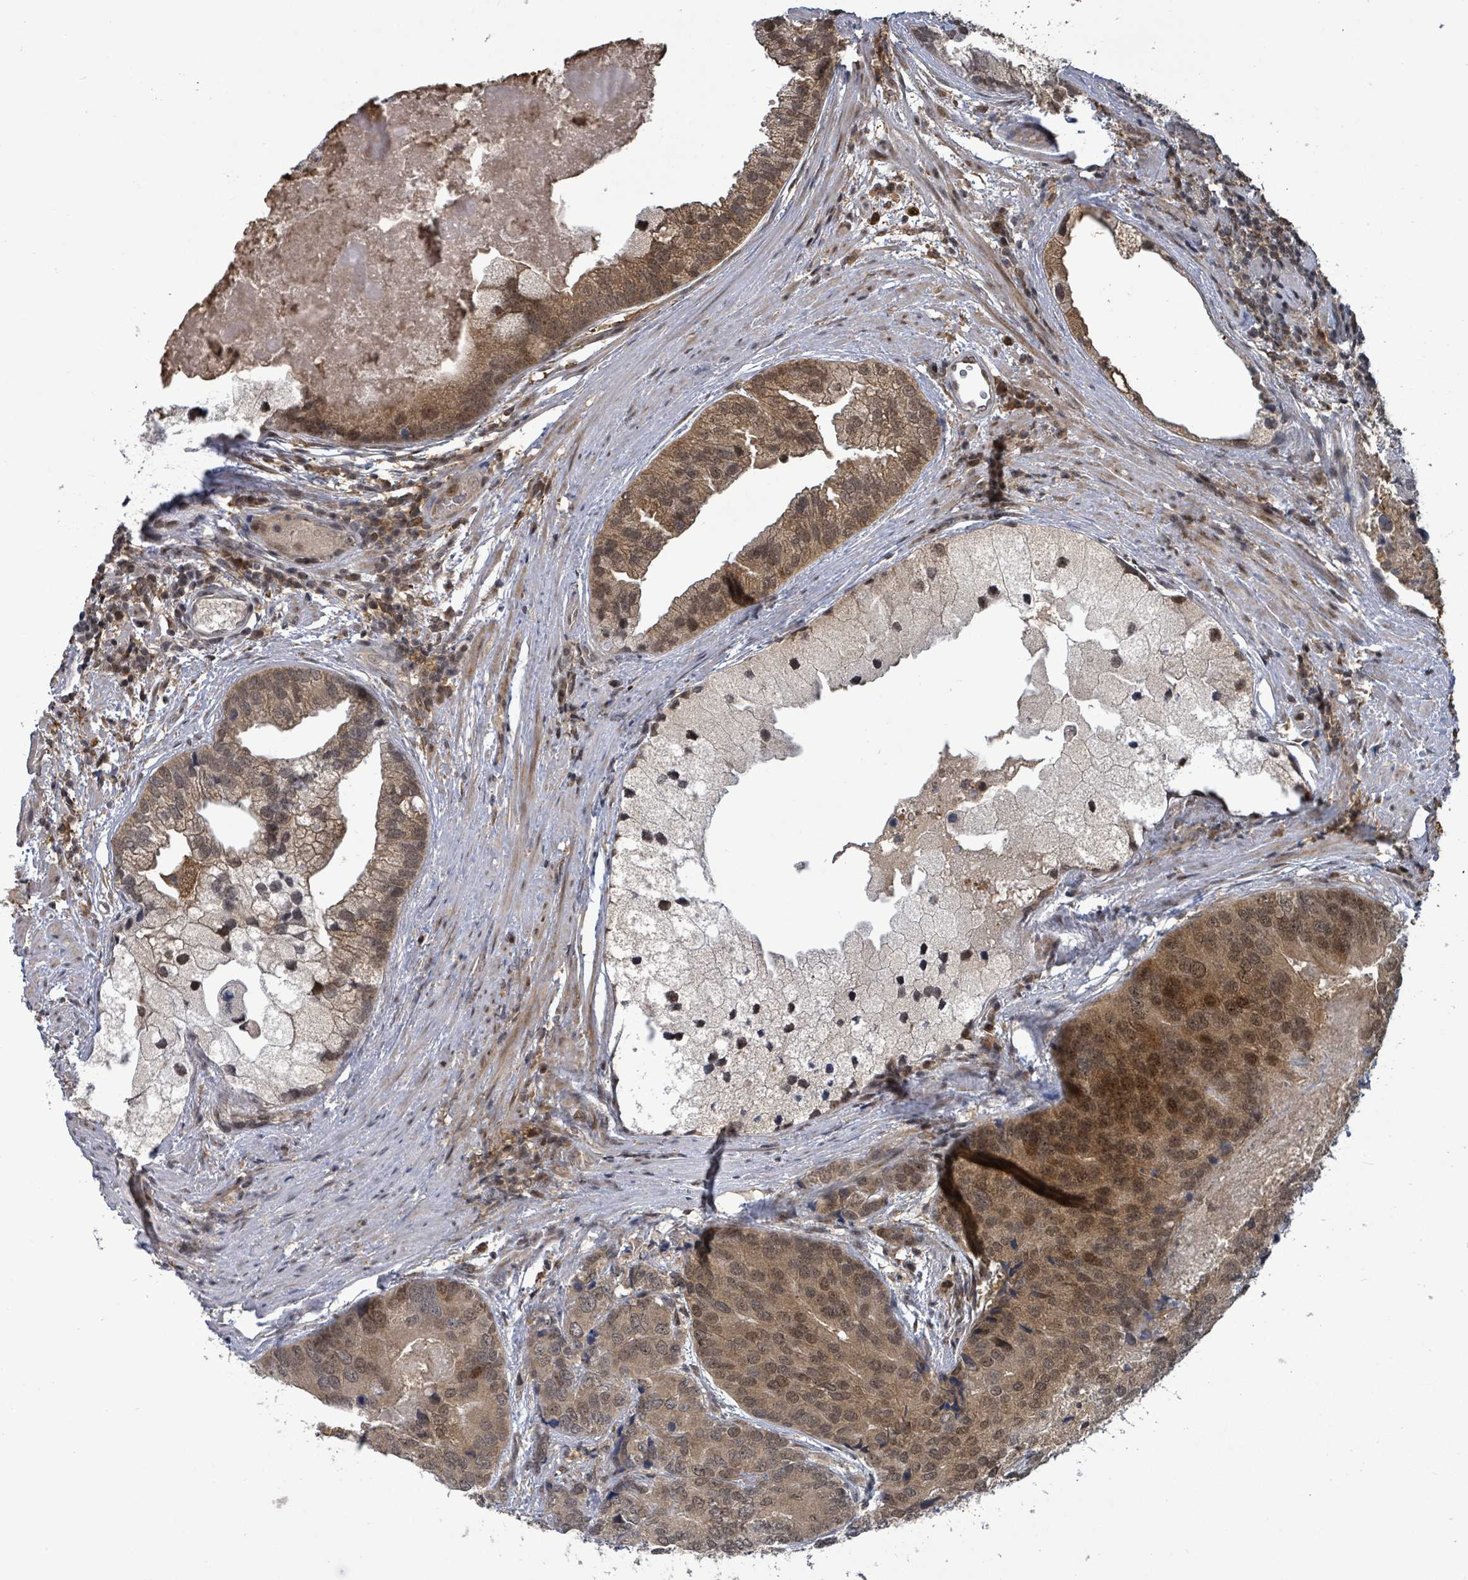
{"staining": {"intensity": "moderate", "quantity": ">75%", "location": "cytoplasmic/membranous,nuclear"}, "tissue": "prostate cancer", "cell_type": "Tumor cells", "image_type": "cancer", "snomed": [{"axis": "morphology", "description": "Adenocarcinoma, High grade"}, {"axis": "topography", "description": "Prostate"}], "caption": "A photomicrograph of human prostate cancer stained for a protein reveals moderate cytoplasmic/membranous and nuclear brown staining in tumor cells.", "gene": "FBXO6", "patient": {"sex": "male", "age": 62}}